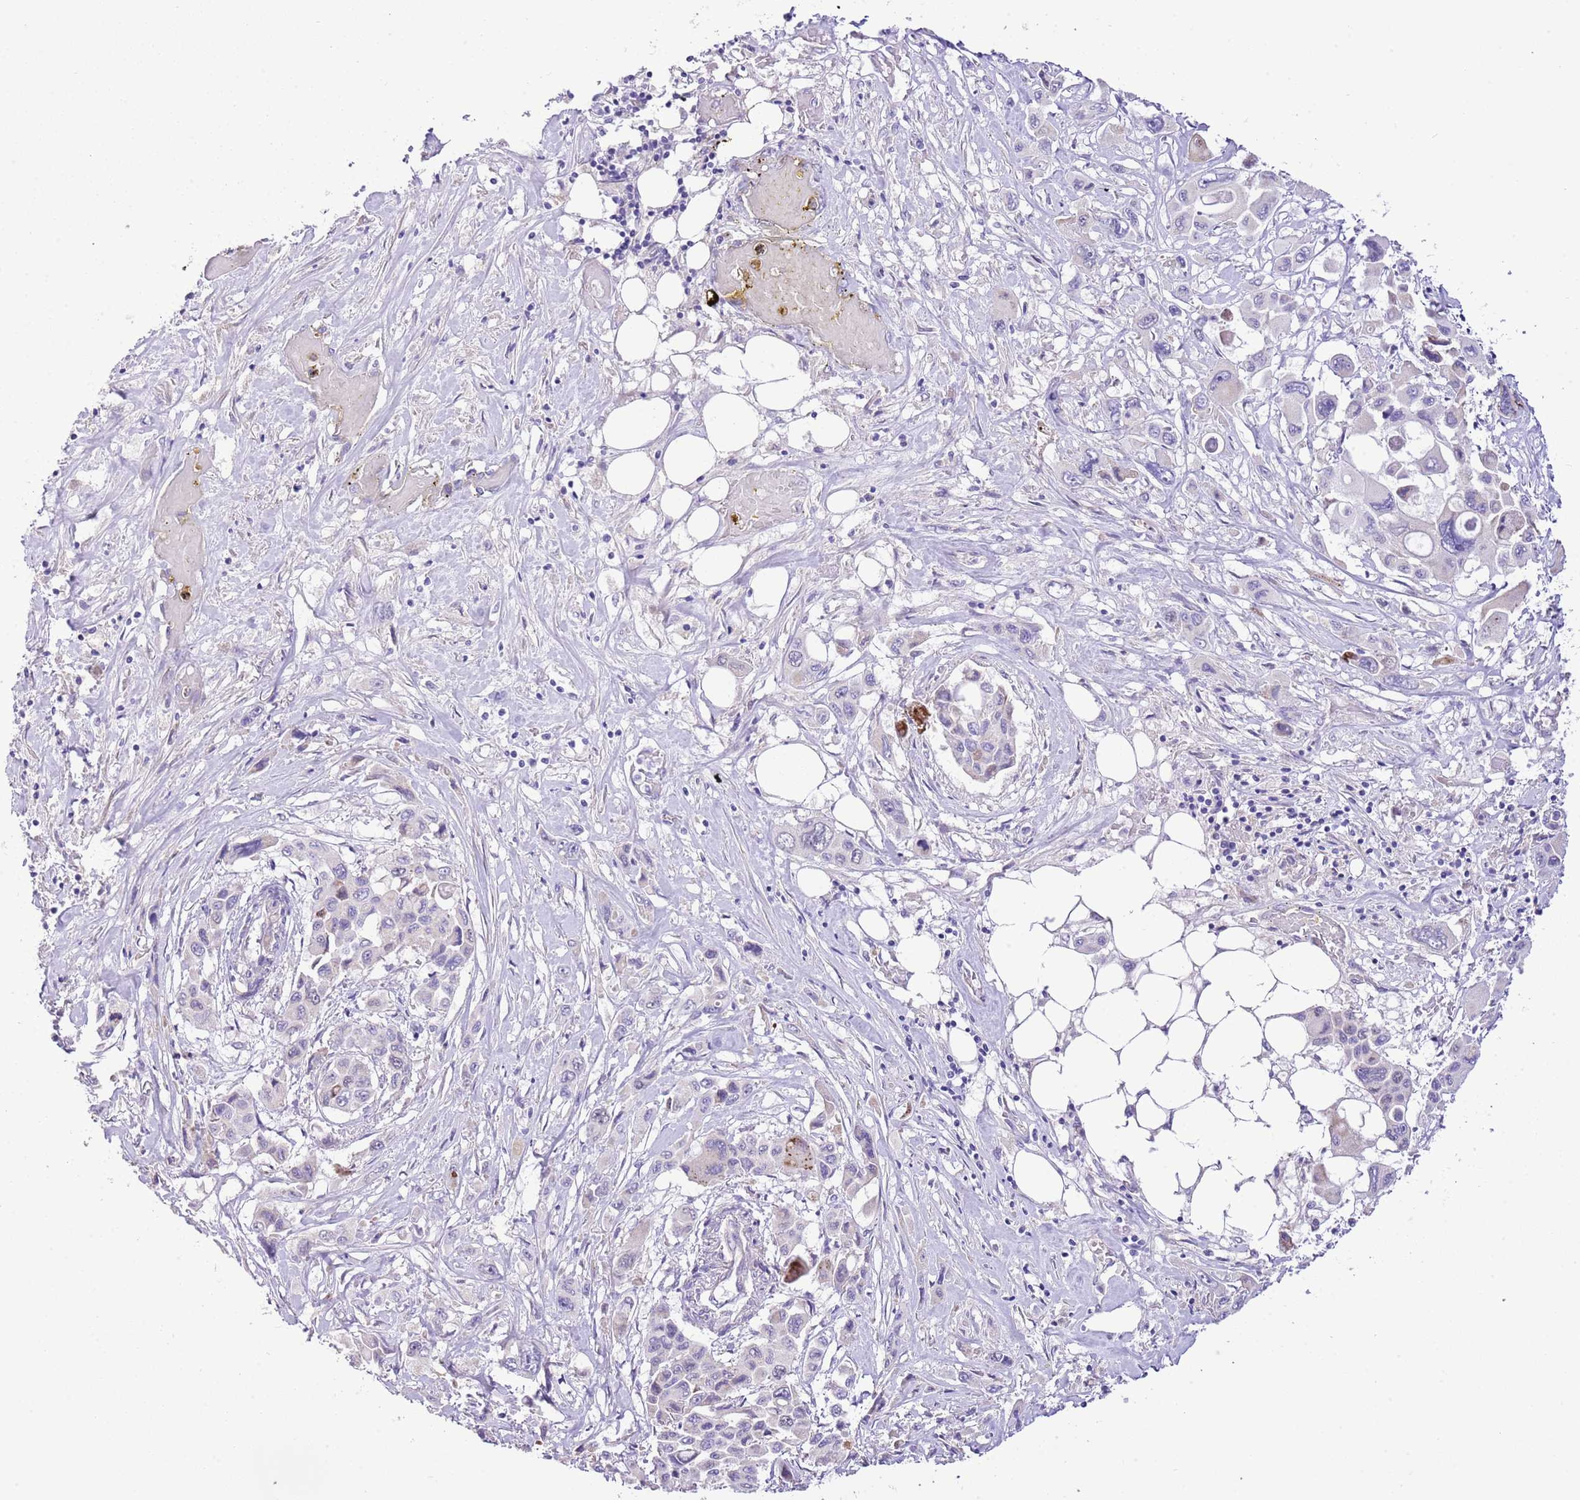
{"staining": {"intensity": "negative", "quantity": "none", "location": "none"}, "tissue": "pancreatic cancer", "cell_type": "Tumor cells", "image_type": "cancer", "snomed": [{"axis": "morphology", "description": "Adenocarcinoma, NOS"}, {"axis": "topography", "description": "Pancreas"}], "caption": "Micrograph shows no significant protein positivity in tumor cells of adenocarcinoma (pancreatic). The staining was performed using DAB (3,3'-diaminobenzidine) to visualize the protein expression in brown, while the nuclei were stained in blue with hematoxylin (Magnification: 20x).", "gene": "FBRSL1", "patient": {"sex": "male", "age": 92}}